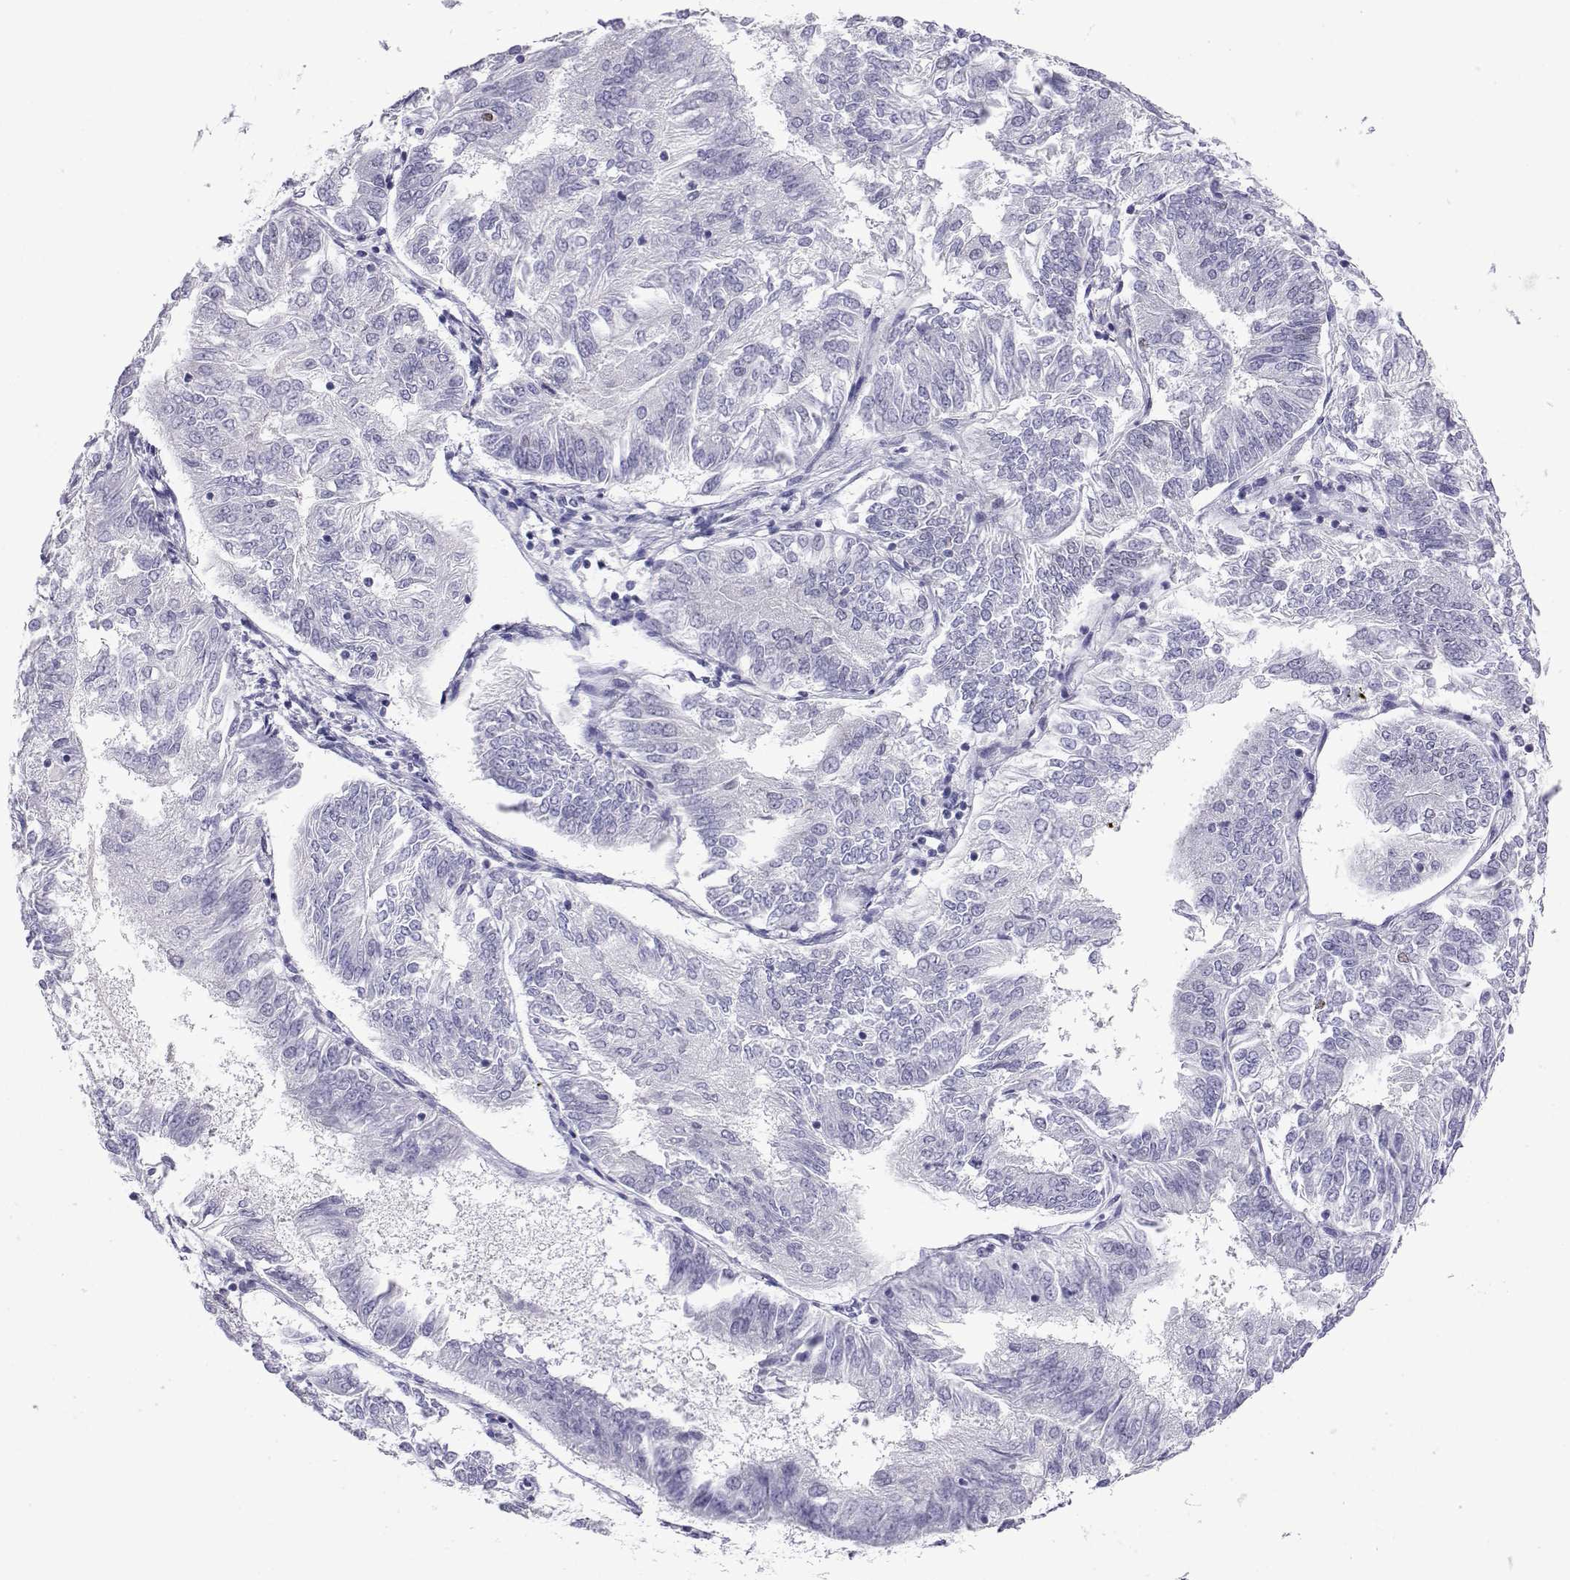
{"staining": {"intensity": "negative", "quantity": "none", "location": "none"}, "tissue": "endometrial cancer", "cell_type": "Tumor cells", "image_type": "cancer", "snomed": [{"axis": "morphology", "description": "Adenocarcinoma, NOS"}, {"axis": "topography", "description": "Endometrium"}], "caption": "There is no significant staining in tumor cells of endometrial cancer. (DAB (3,3'-diaminobenzidine) immunohistochemistry visualized using brightfield microscopy, high magnification).", "gene": "COL22A1", "patient": {"sex": "female", "age": 58}}